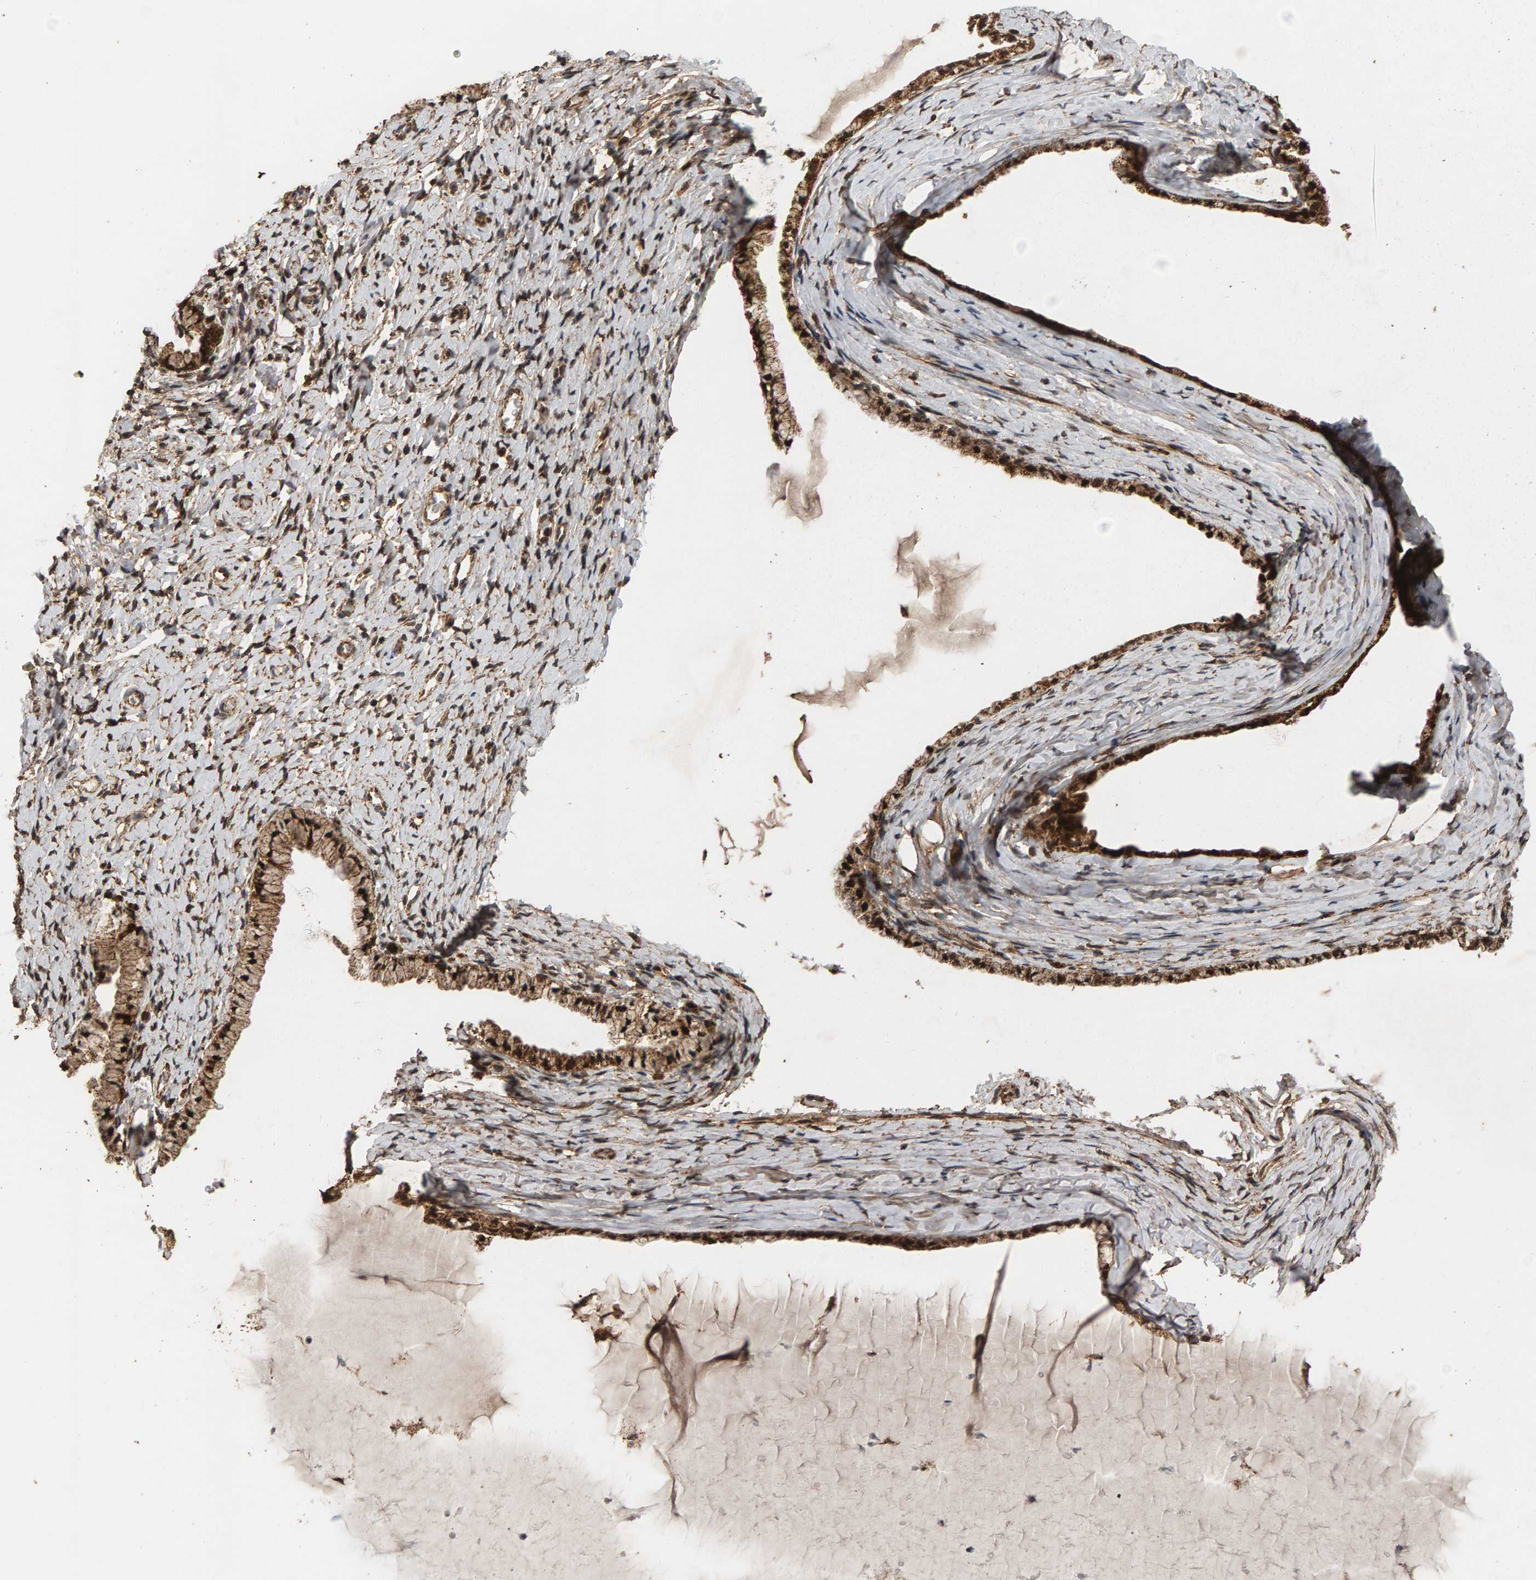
{"staining": {"intensity": "strong", "quantity": ">75%", "location": "cytoplasmic/membranous,nuclear"}, "tissue": "cervix", "cell_type": "Glandular cells", "image_type": "normal", "snomed": [{"axis": "morphology", "description": "Normal tissue, NOS"}, {"axis": "topography", "description": "Cervix"}], "caption": "Glandular cells display high levels of strong cytoplasmic/membranous,nuclear positivity in approximately >75% of cells in benign cervix. The staining is performed using DAB brown chromogen to label protein expression. The nuclei are counter-stained blue using hematoxylin.", "gene": "GSTK1", "patient": {"sex": "female", "age": 72}}